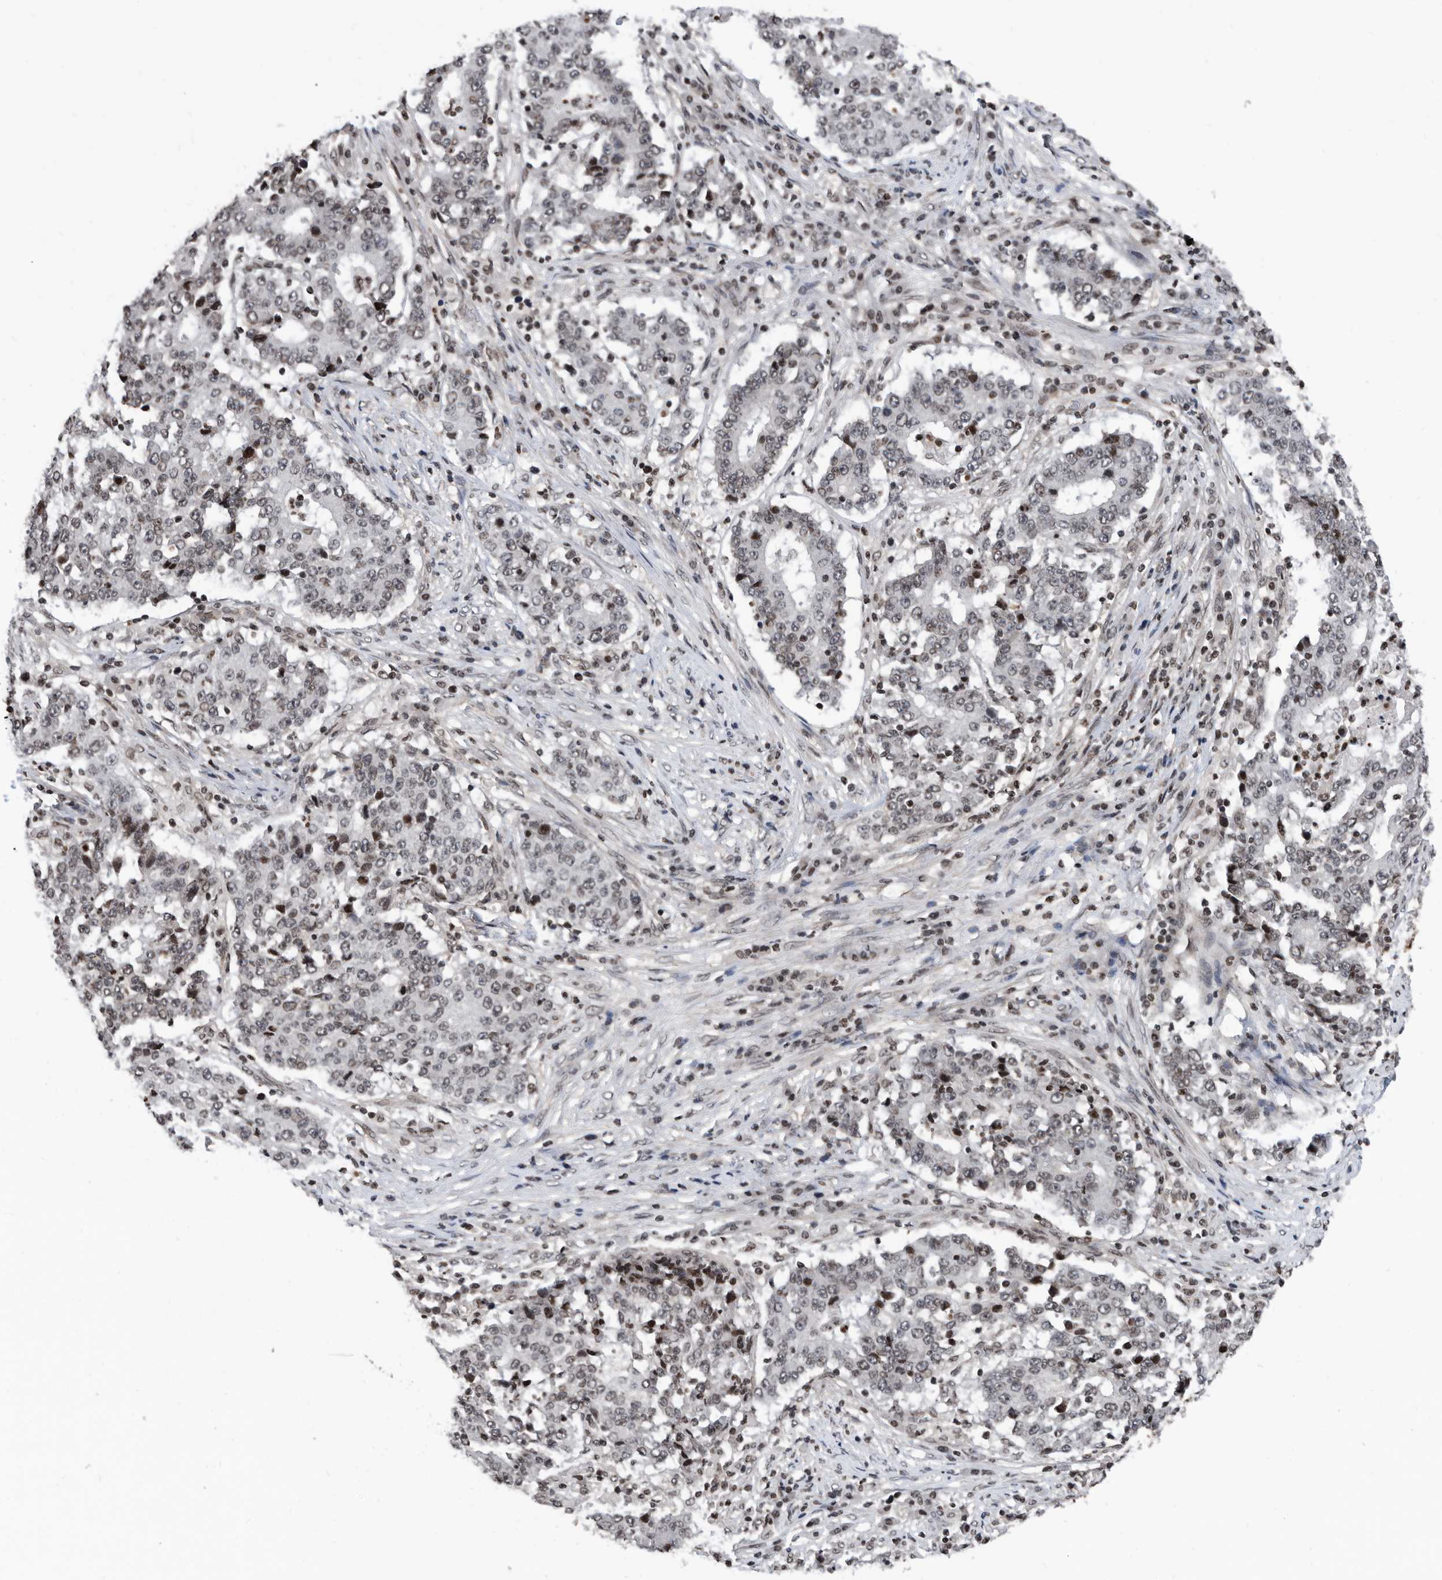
{"staining": {"intensity": "weak", "quantity": "<25%", "location": "nuclear"}, "tissue": "stomach cancer", "cell_type": "Tumor cells", "image_type": "cancer", "snomed": [{"axis": "morphology", "description": "Adenocarcinoma, NOS"}, {"axis": "topography", "description": "Stomach"}], "caption": "Human stomach adenocarcinoma stained for a protein using immunohistochemistry (IHC) exhibits no positivity in tumor cells.", "gene": "SNRNP48", "patient": {"sex": "male", "age": 59}}